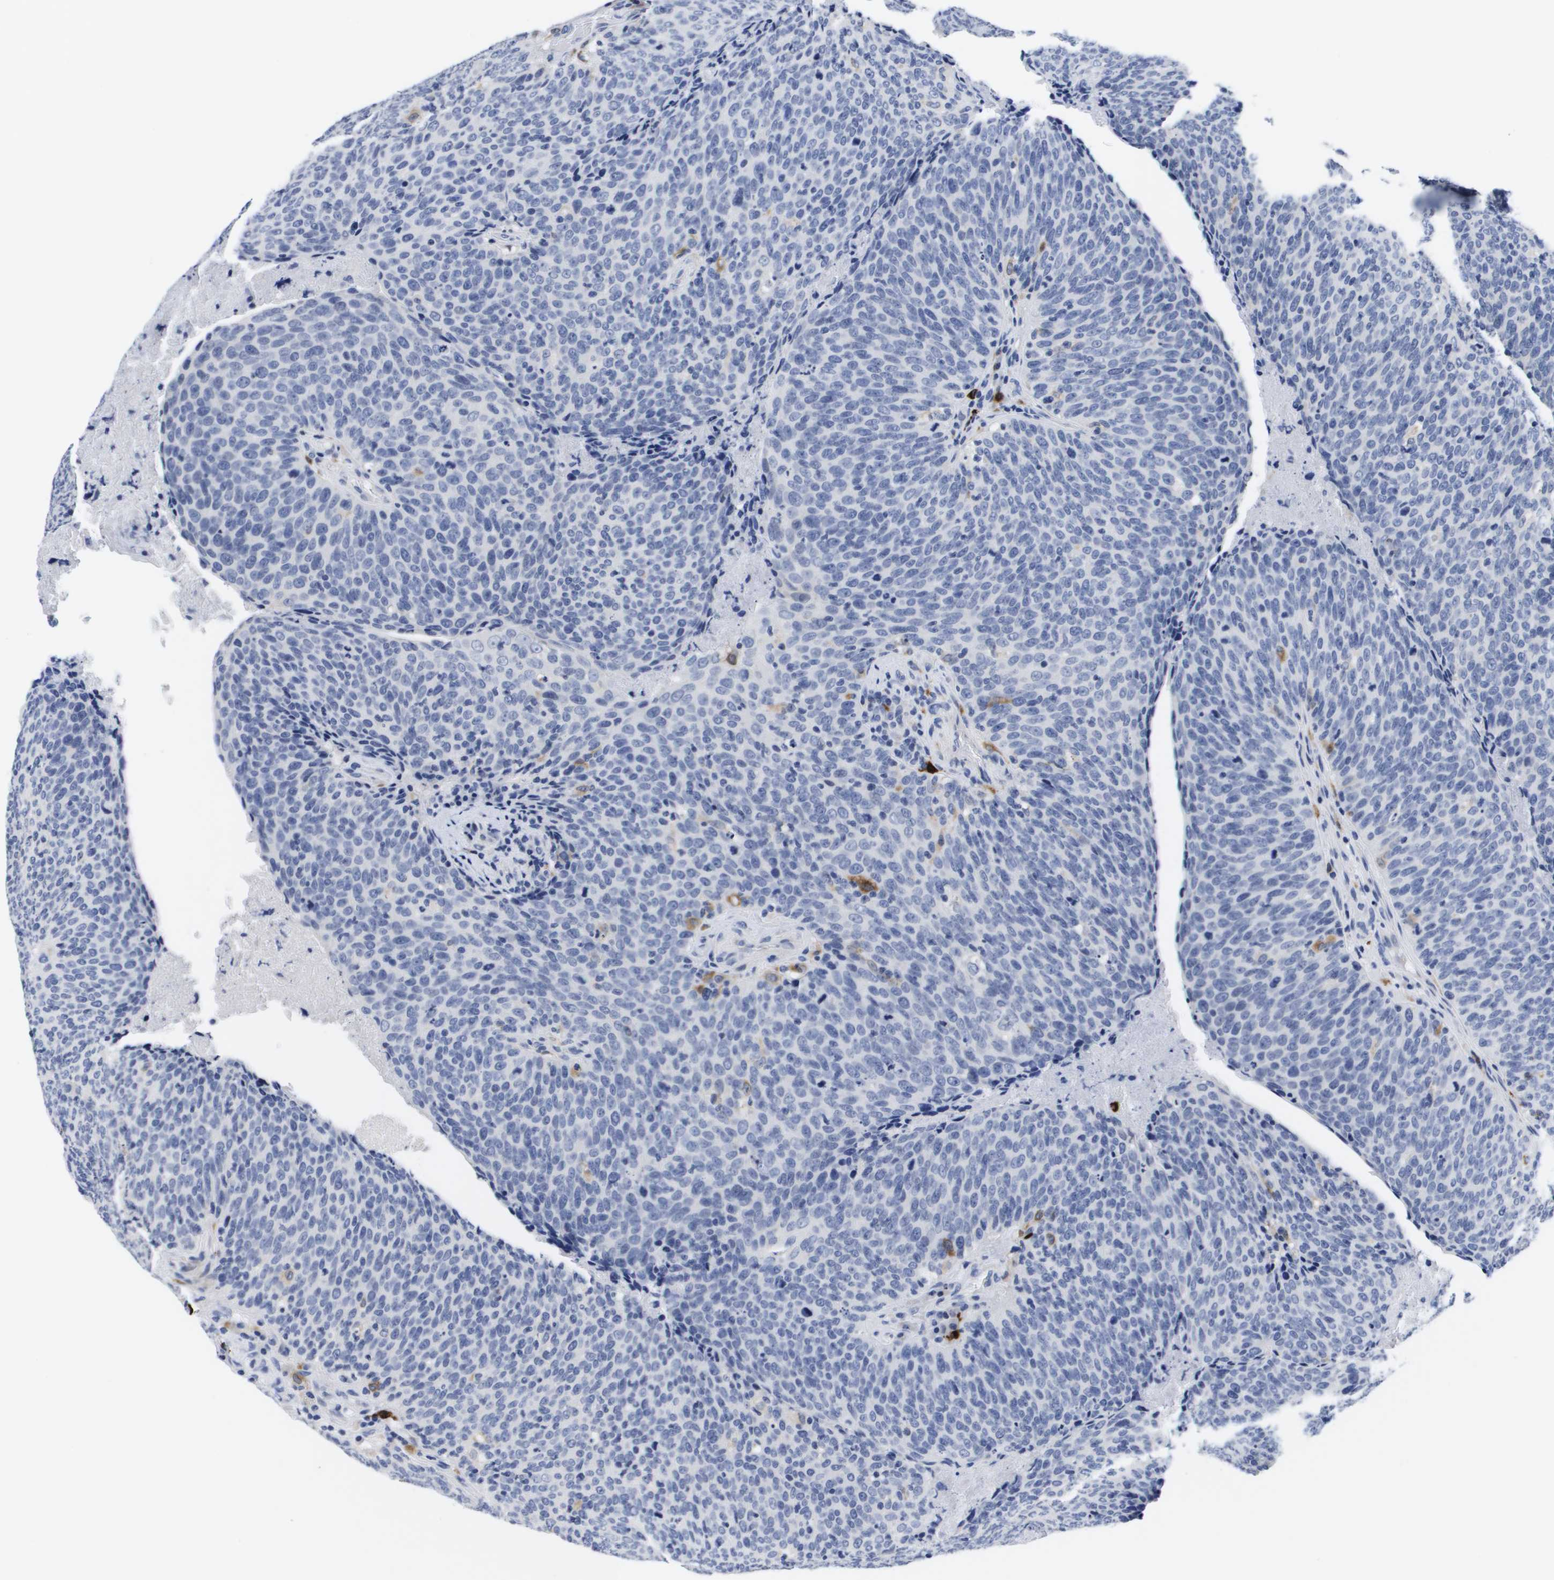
{"staining": {"intensity": "negative", "quantity": "none", "location": "none"}, "tissue": "head and neck cancer", "cell_type": "Tumor cells", "image_type": "cancer", "snomed": [{"axis": "morphology", "description": "Squamous cell carcinoma, NOS"}, {"axis": "morphology", "description": "Squamous cell carcinoma, metastatic, NOS"}, {"axis": "topography", "description": "Lymph node"}, {"axis": "topography", "description": "Head-Neck"}], "caption": "IHC of head and neck metastatic squamous cell carcinoma exhibits no expression in tumor cells.", "gene": "HMOX1", "patient": {"sex": "male", "age": 62}}